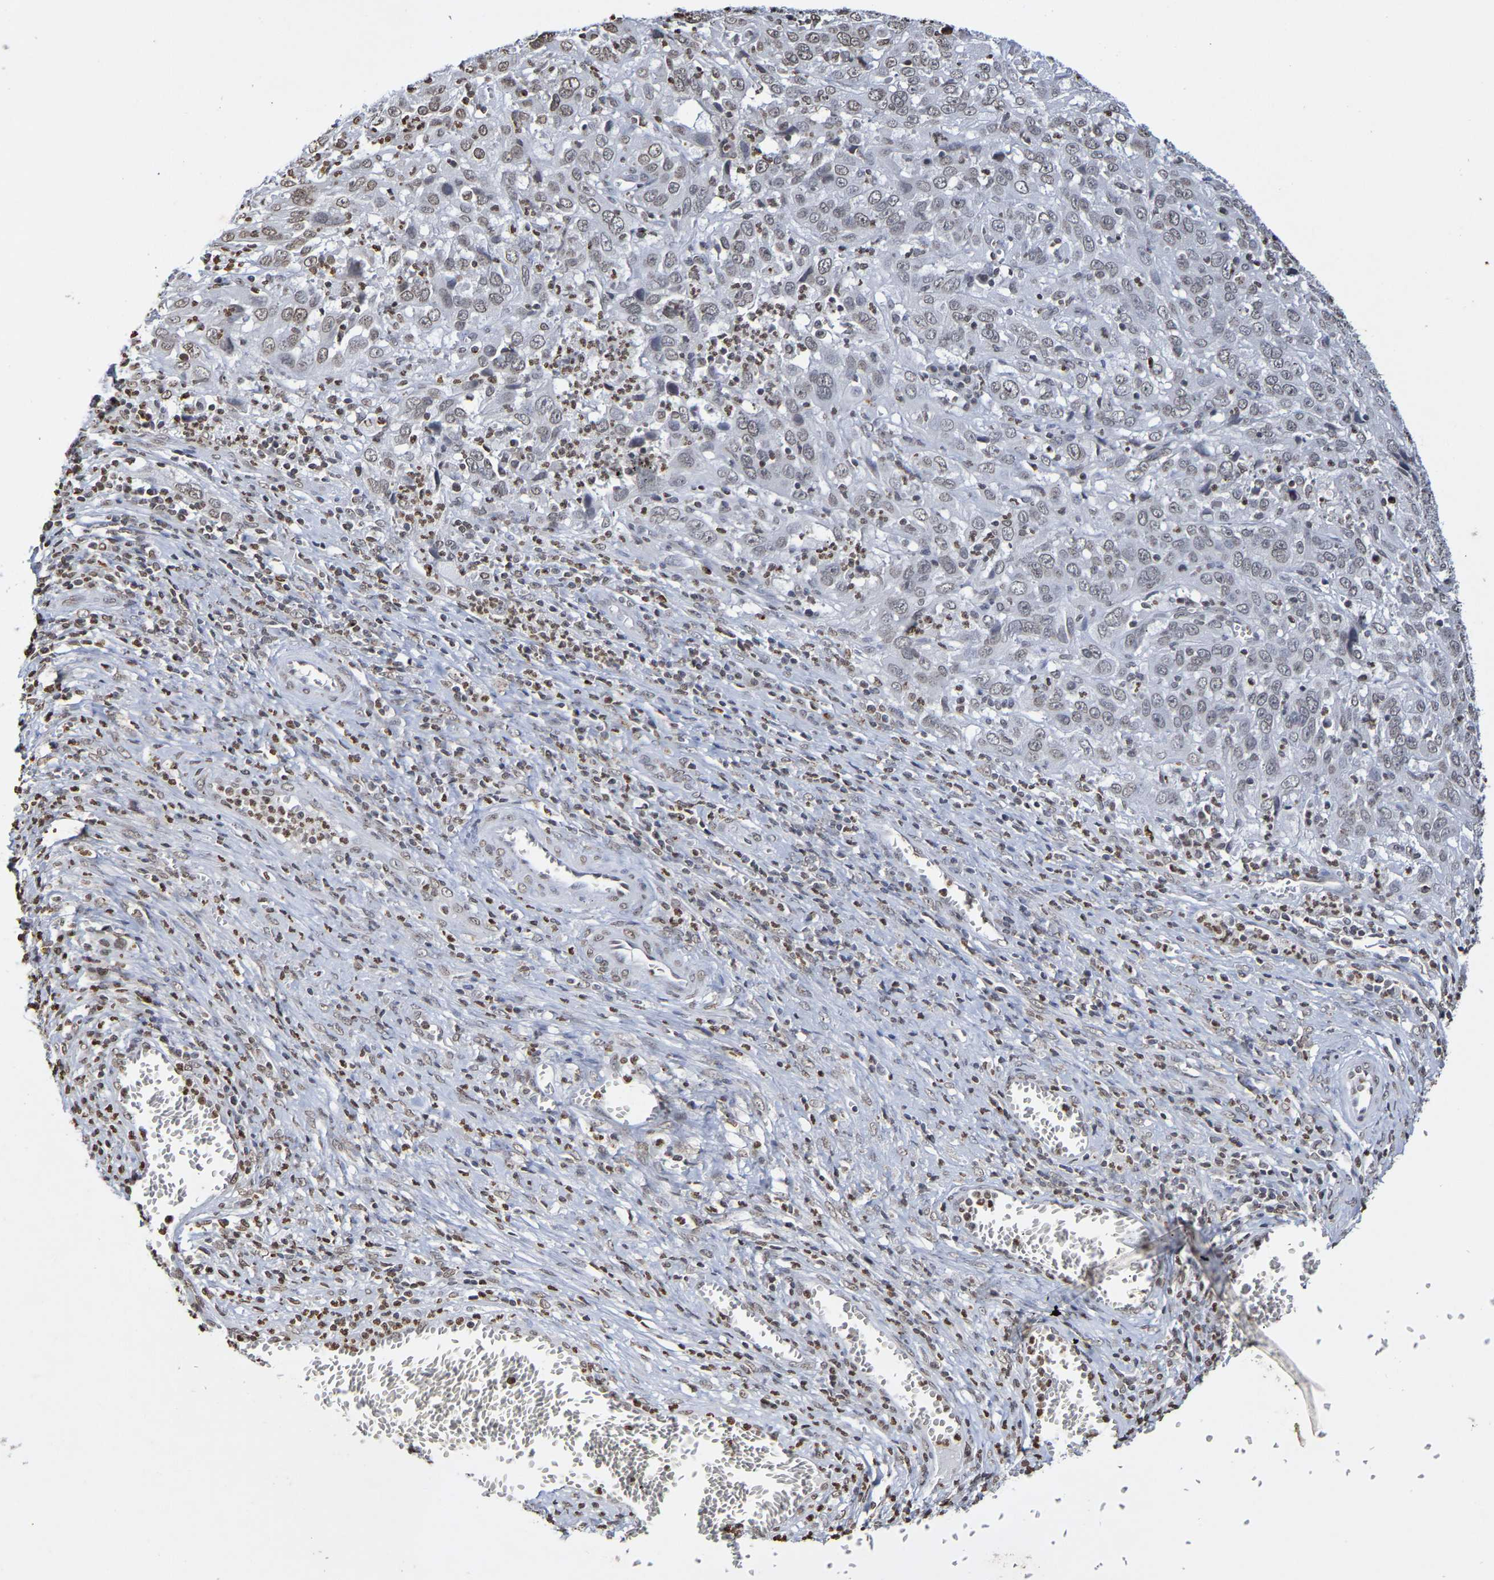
{"staining": {"intensity": "weak", "quantity": "<25%", "location": "nuclear"}, "tissue": "cervical cancer", "cell_type": "Tumor cells", "image_type": "cancer", "snomed": [{"axis": "morphology", "description": "Squamous cell carcinoma, NOS"}, {"axis": "topography", "description": "Cervix"}], "caption": "Cervical squamous cell carcinoma stained for a protein using immunohistochemistry (IHC) shows no expression tumor cells.", "gene": "ATF4", "patient": {"sex": "female", "age": 32}}